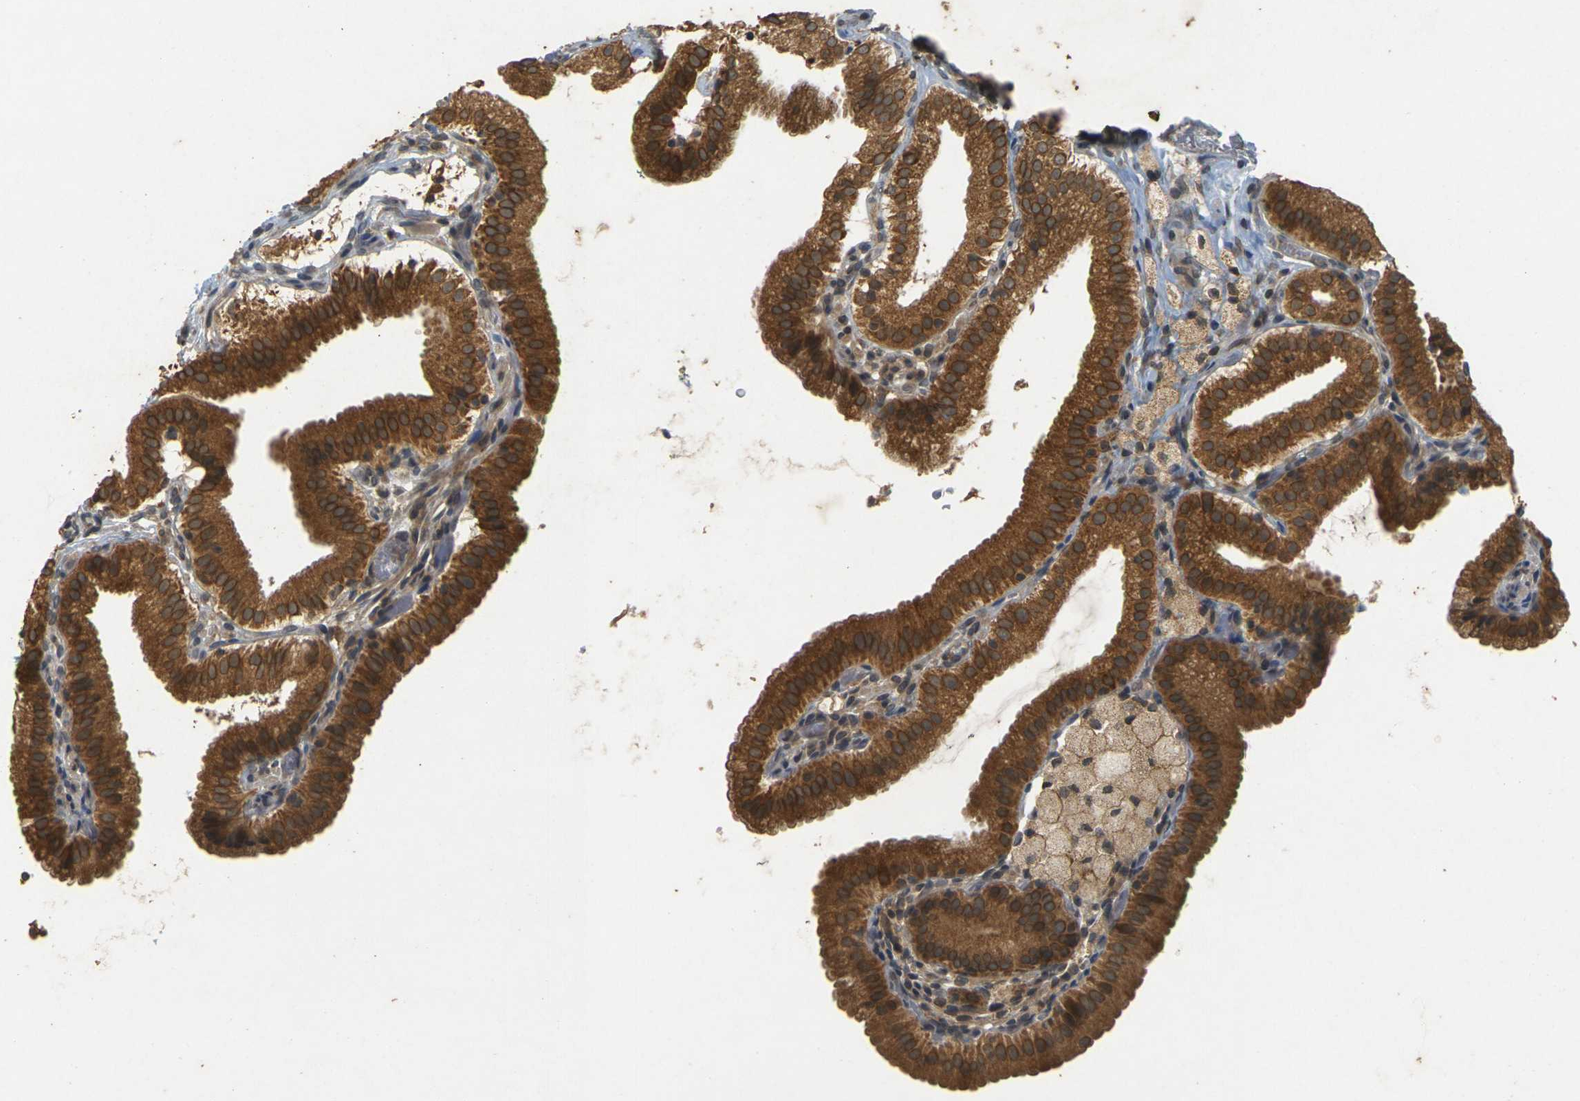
{"staining": {"intensity": "strong", "quantity": ">75%", "location": "cytoplasmic/membranous,nuclear"}, "tissue": "gallbladder", "cell_type": "Glandular cells", "image_type": "normal", "snomed": [{"axis": "morphology", "description": "Normal tissue, NOS"}, {"axis": "topography", "description": "Gallbladder"}], "caption": "Protein staining demonstrates strong cytoplasmic/membranous,nuclear staining in approximately >75% of glandular cells in unremarkable gallbladder. (DAB = brown stain, brightfield microscopy at high magnification).", "gene": "ERN1", "patient": {"sex": "male", "age": 54}}